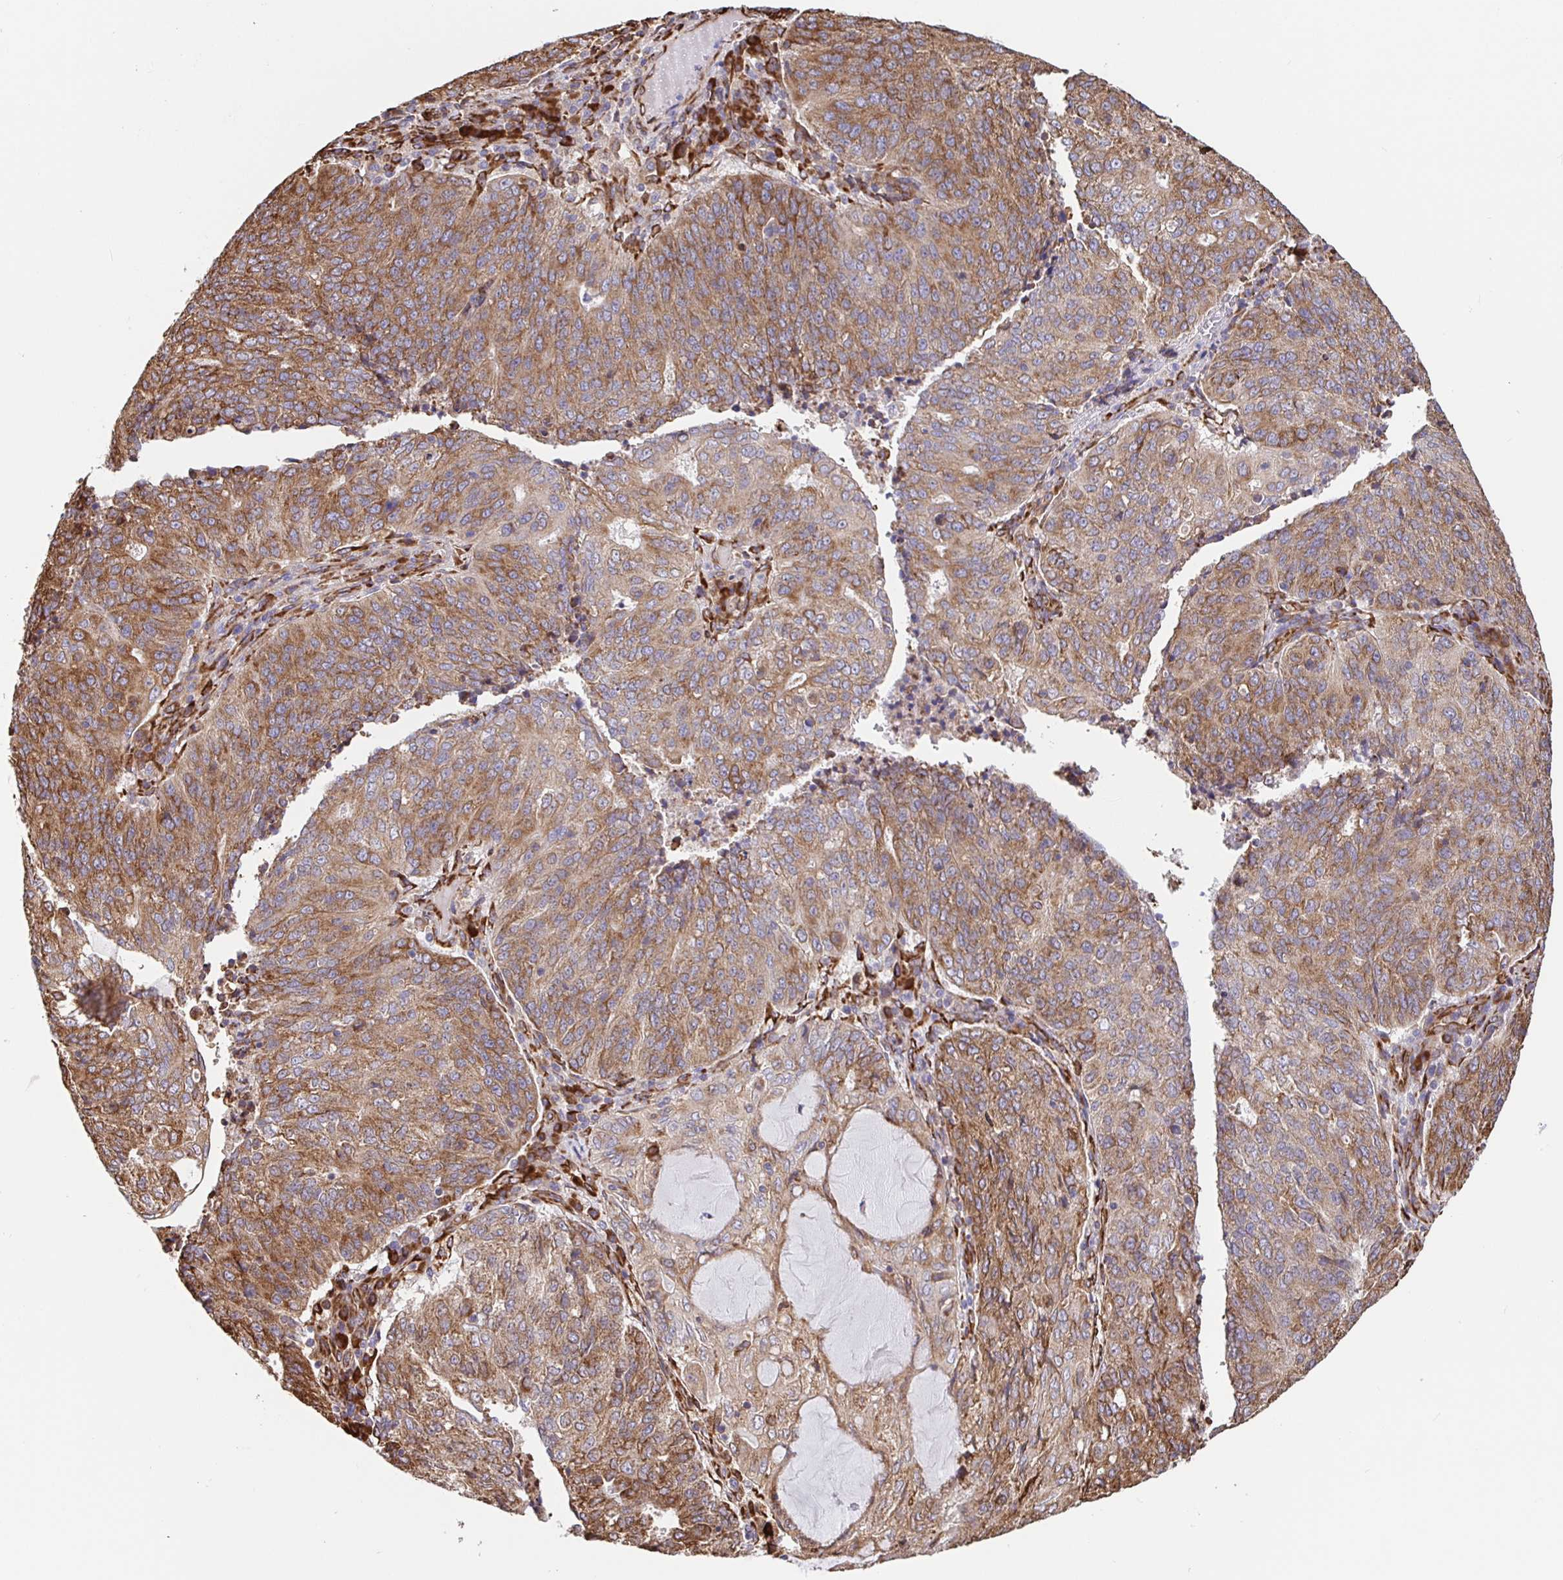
{"staining": {"intensity": "moderate", "quantity": ">75%", "location": "cytoplasmic/membranous"}, "tissue": "endometrial cancer", "cell_type": "Tumor cells", "image_type": "cancer", "snomed": [{"axis": "morphology", "description": "Adenocarcinoma, NOS"}, {"axis": "topography", "description": "Endometrium"}], "caption": "Immunohistochemistry micrograph of neoplastic tissue: endometrial adenocarcinoma stained using immunohistochemistry shows medium levels of moderate protein expression localized specifically in the cytoplasmic/membranous of tumor cells, appearing as a cytoplasmic/membranous brown color.", "gene": "MAOA", "patient": {"sex": "female", "age": 82}}